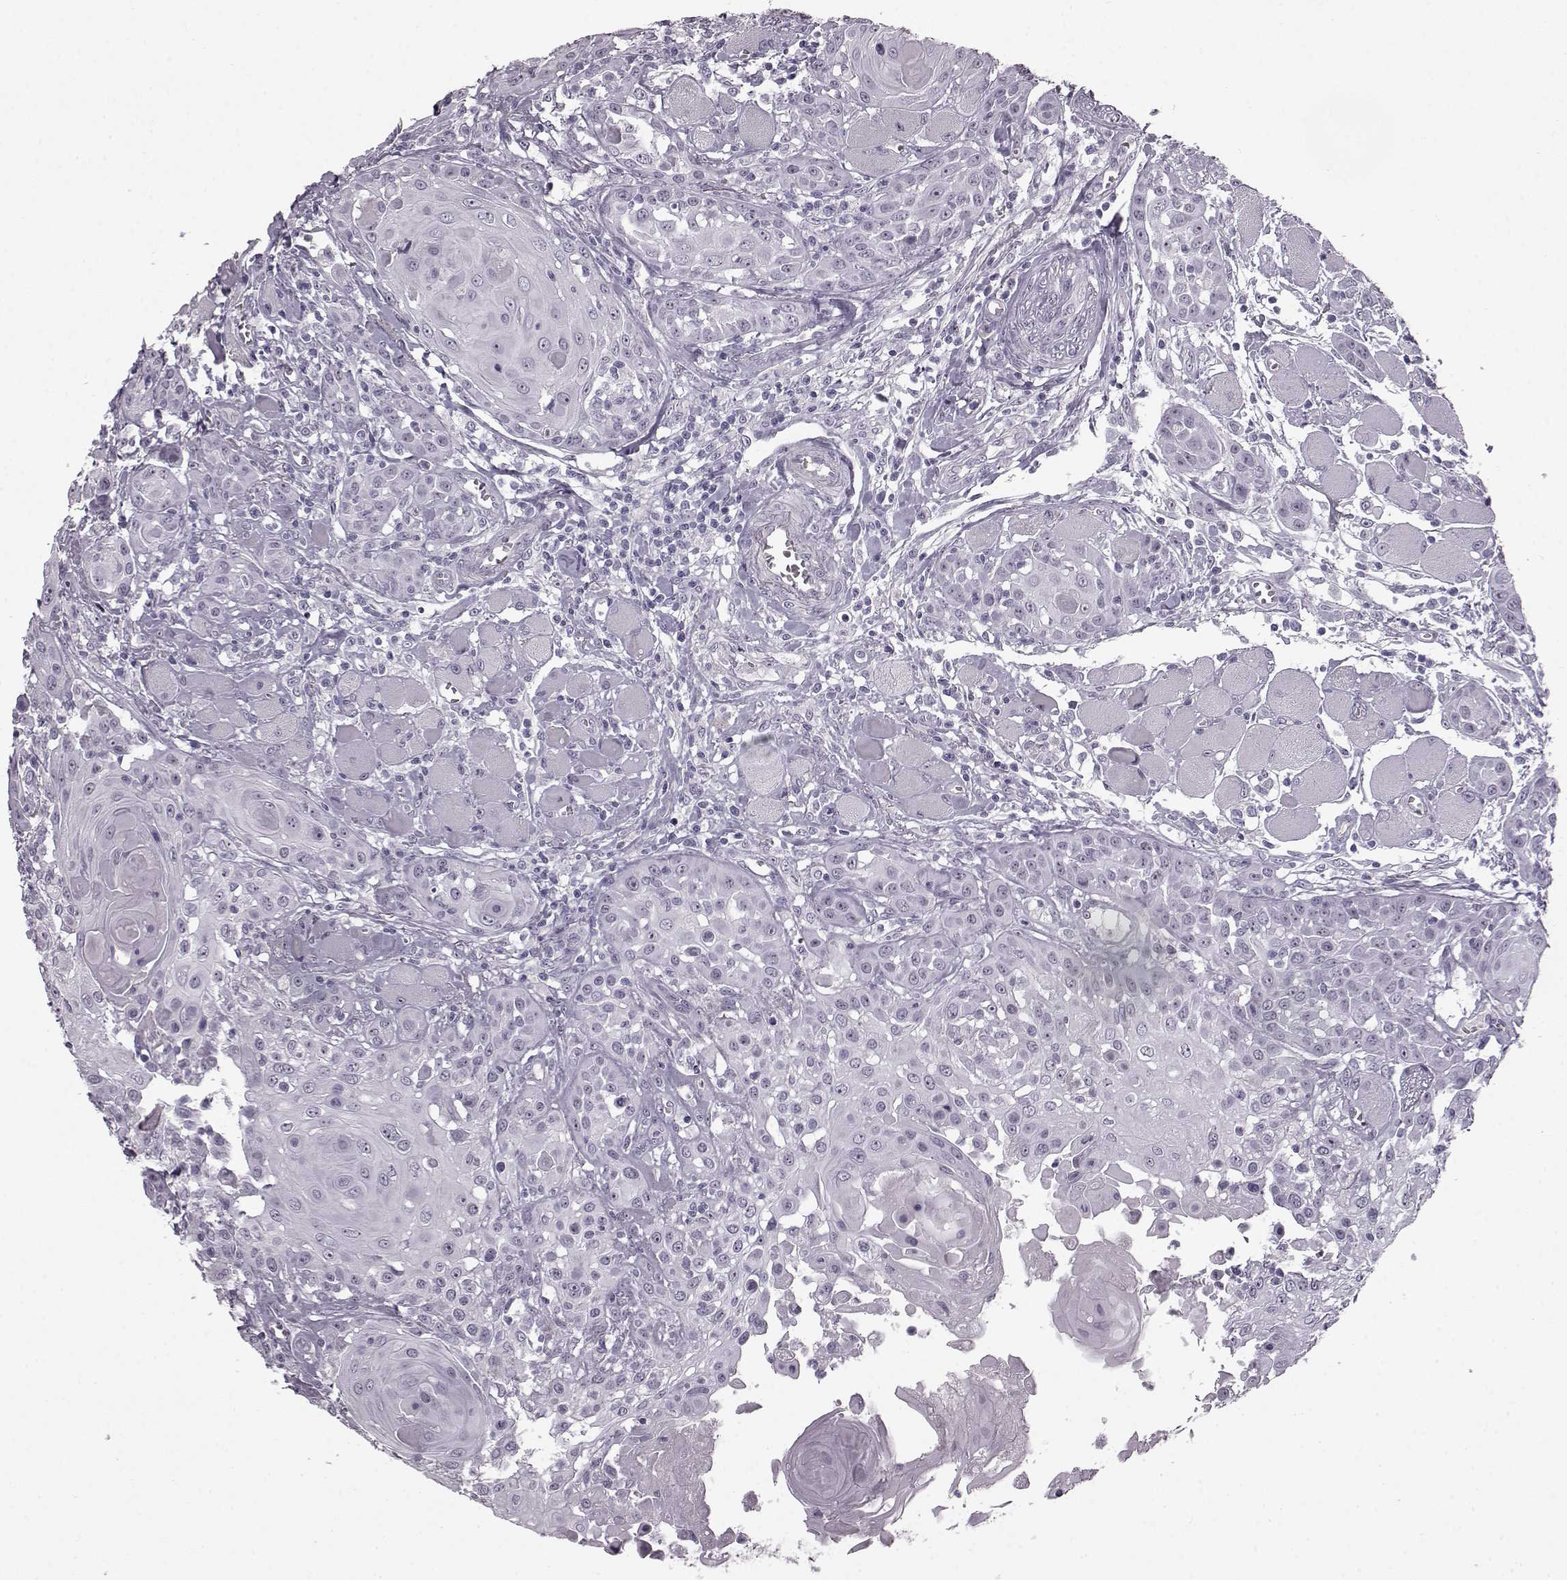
{"staining": {"intensity": "negative", "quantity": "none", "location": "none"}, "tissue": "head and neck cancer", "cell_type": "Tumor cells", "image_type": "cancer", "snomed": [{"axis": "morphology", "description": "Squamous cell carcinoma, NOS"}, {"axis": "topography", "description": "Head-Neck"}], "caption": "There is no significant staining in tumor cells of head and neck cancer. The staining is performed using DAB brown chromogen with nuclei counter-stained in using hematoxylin.", "gene": "PRPH2", "patient": {"sex": "female", "age": 80}}